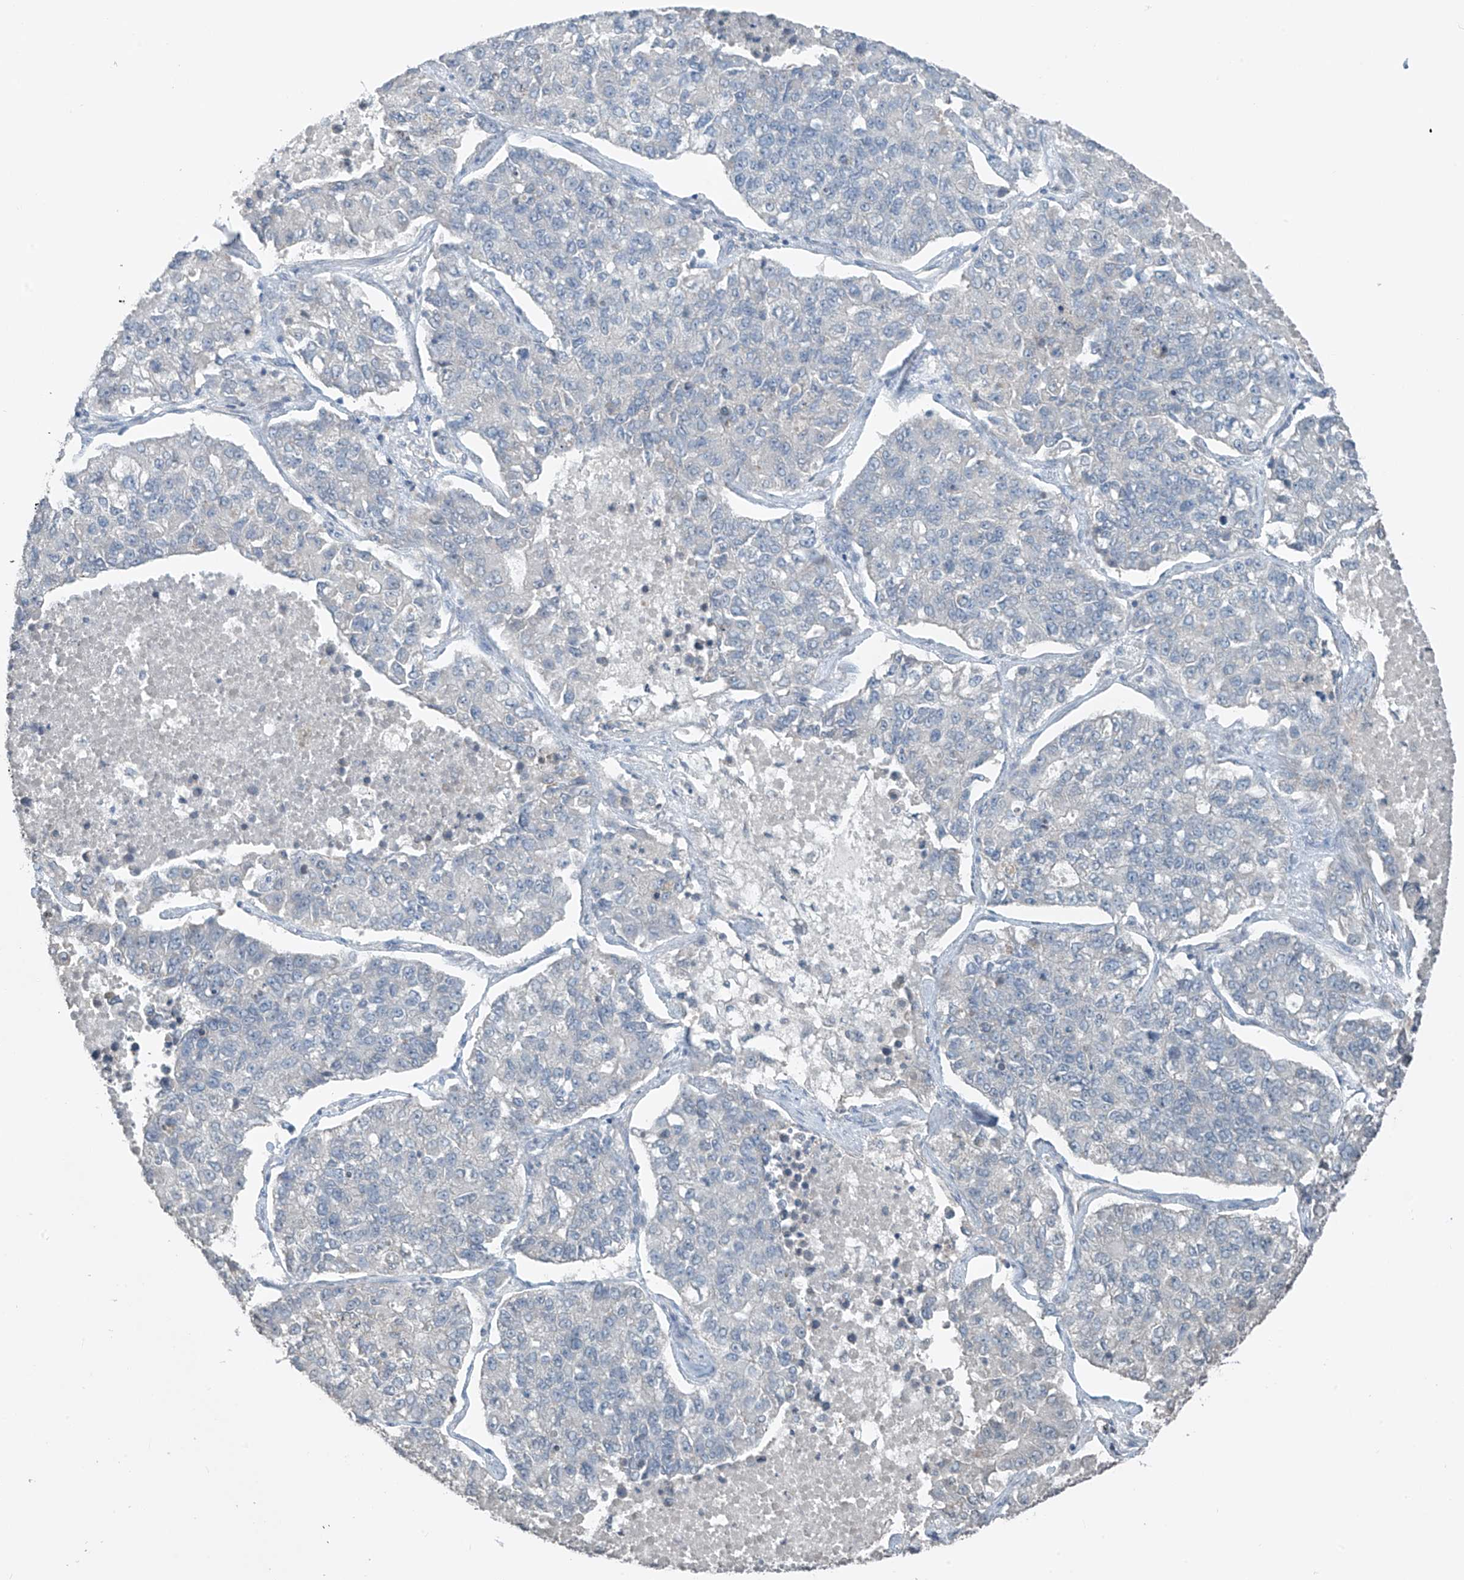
{"staining": {"intensity": "negative", "quantity": "none", "location": "none"}, "tissue": "lung cancer", "cell_type": "Tumor cells", "image_type": "cancer", "snomed": [{"axis": "morphology", "description": "Adenocarcinoma, NOS"}, {"axis": "topography", "description": "Lung"}], "caption": "Immunohistochemistry (IHC) of human lung cancer (adenocarcinoma) exhibits no expression in tumor cells.", "gene": "HOXA11", "patient": {"sex": "male", "age": 49}}